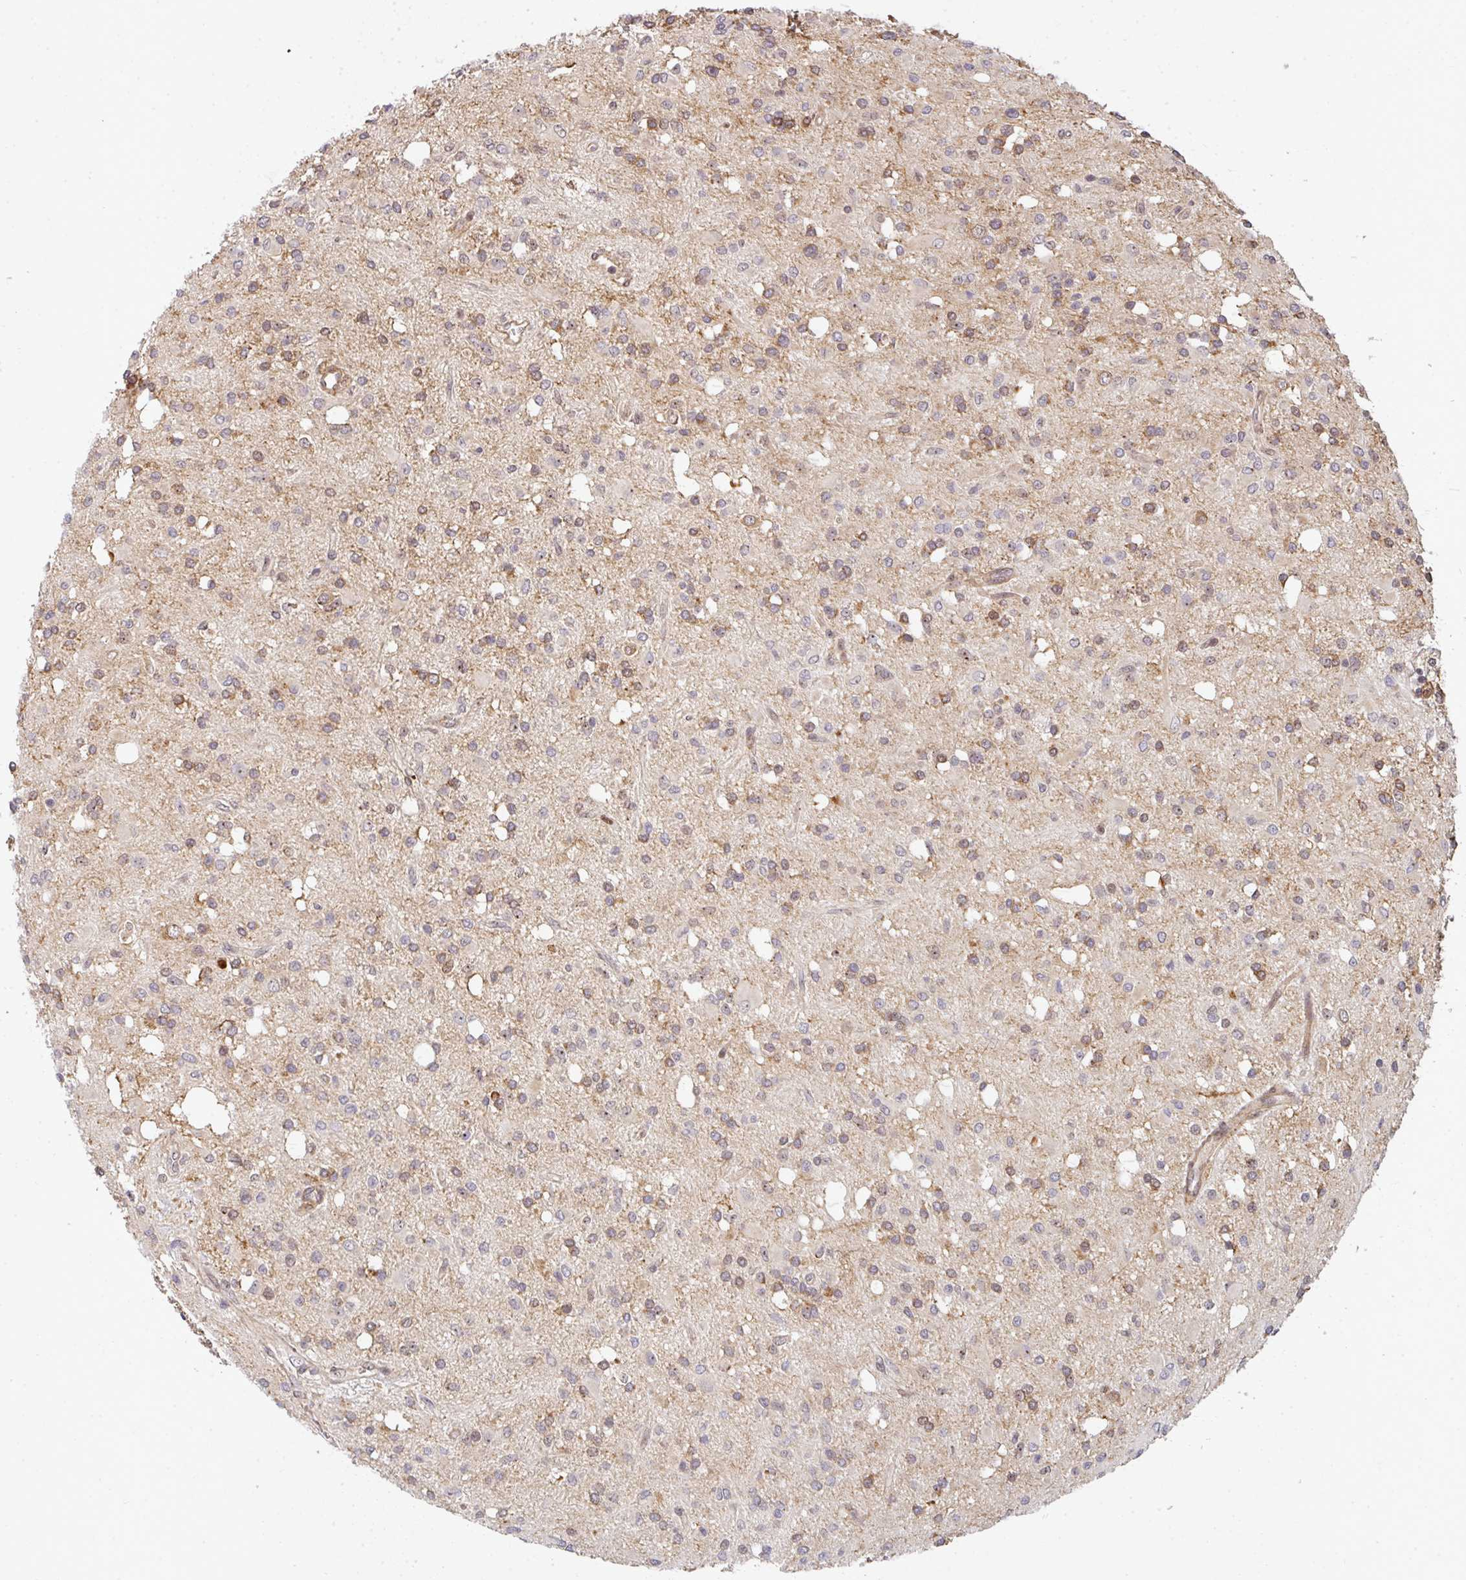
{"staining": {"intensity": "weak", "quantity": "<25%", "location": "cytoplasmic/membranous"}, "tissue": "glioma", "cell_type": "Tumor cells", "image_type": "cancer", "snomed": [{"axis": "morphology", "description": "Glioma, malignant, Low grade"}, {"axis": "topography", "description": "Brain"}], "caption": "Malignant glioma (low-grade) stained for a protein using immunohistochemistry (IHC) shows no positivity tumor cells.", "gene": "SIMC1", "patient": {"sex": "female", "age": 33}}